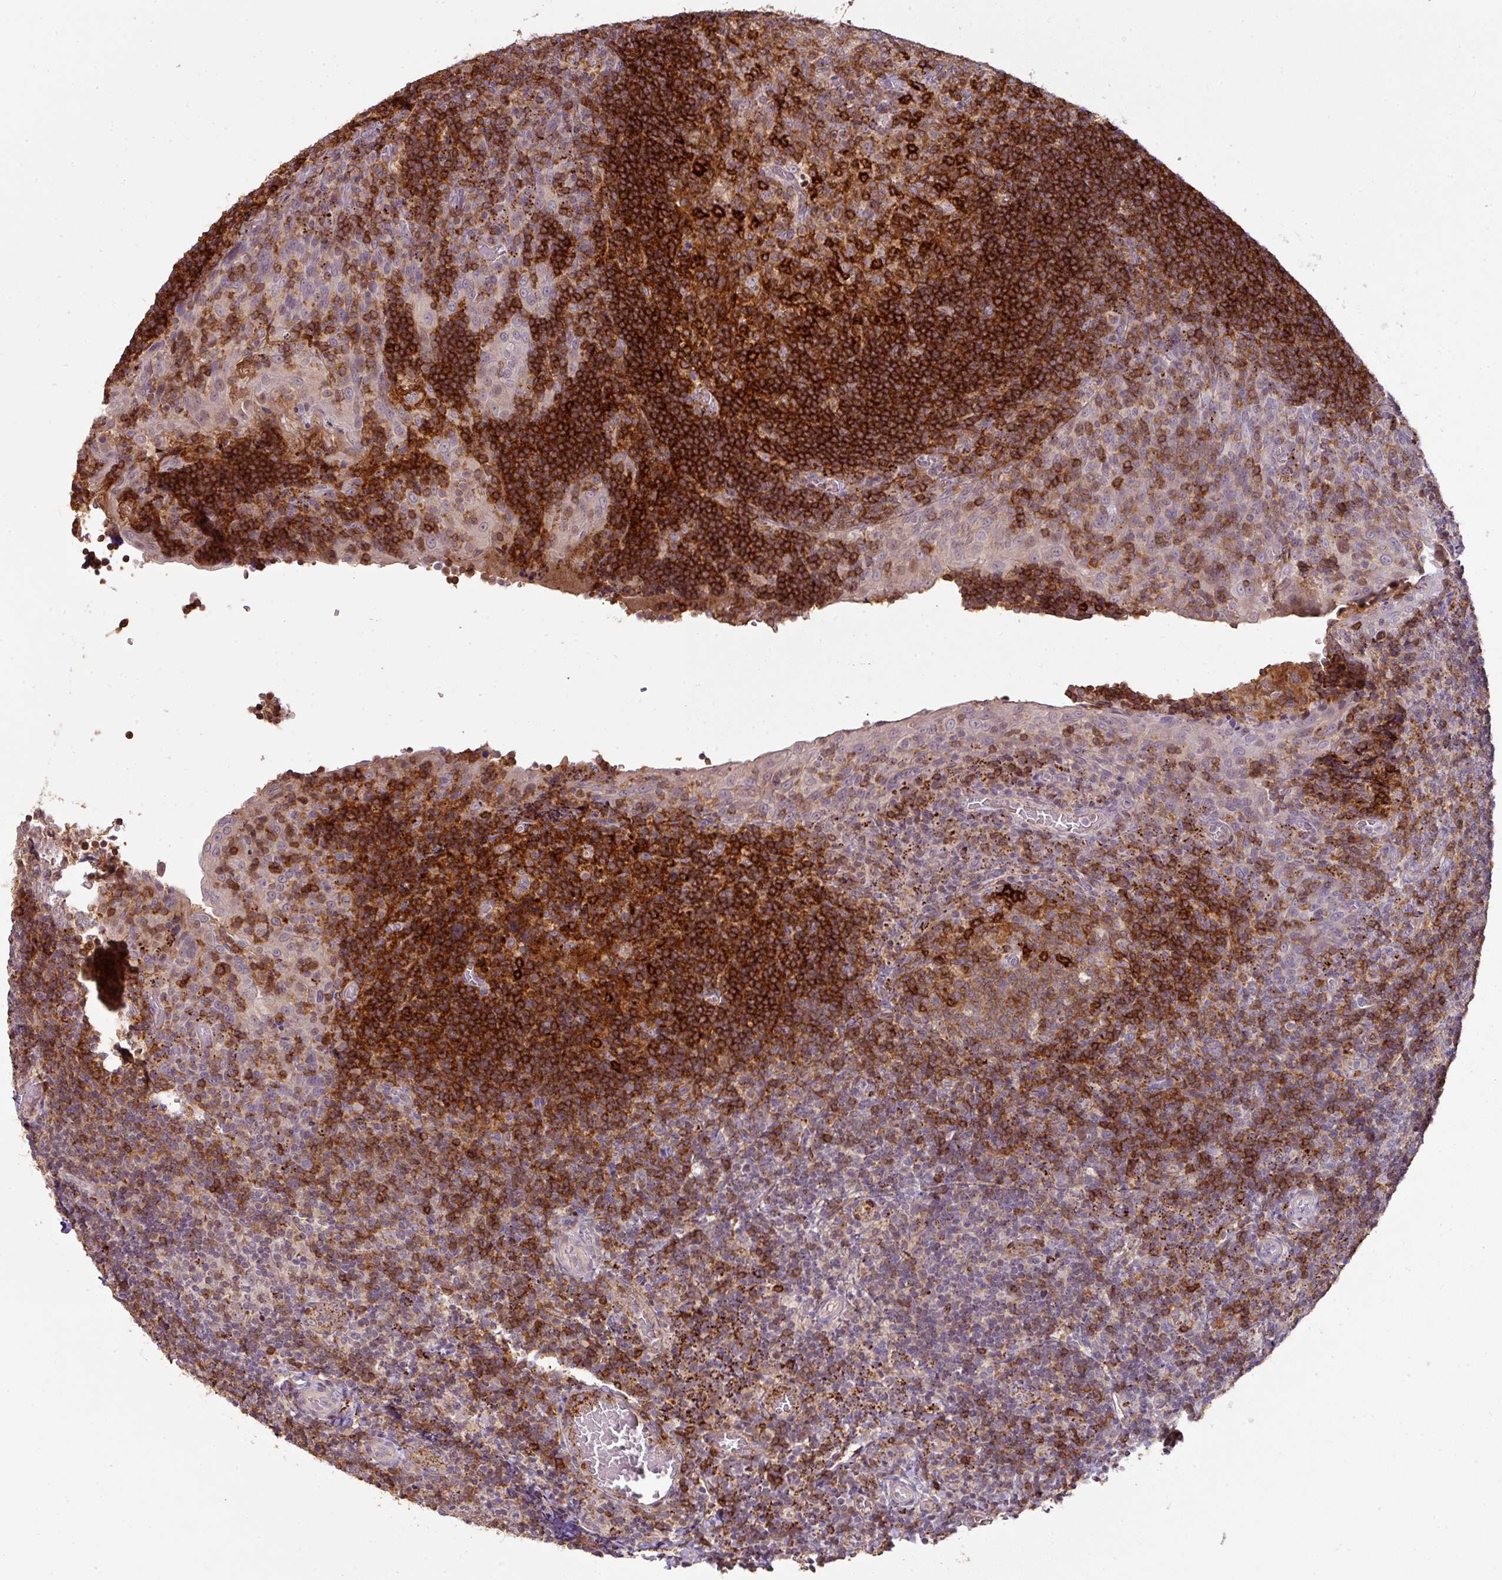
{"staining": {"intensity": "strong", "quantity": "25%-75%", "location": "cytoplasmic/membranous"}, "tissue": "tonsil", "cell_type": "Germinal center cells", "image_type": "normal", "snomed": [{"axis": "morphology", "description": "Normal tissue, NOS"}, {"axis": "topography", "description": "Tonsil"}], "caption": "The immunohistochemical stain shows strong cytoplasmic/membranous expression in germinal center cells of normal tonsil. The protein is shown in brown color, while the nuclei are stained blue.", "gene": "CXCR5", "patient": {"sex": "male", "age": 17}}